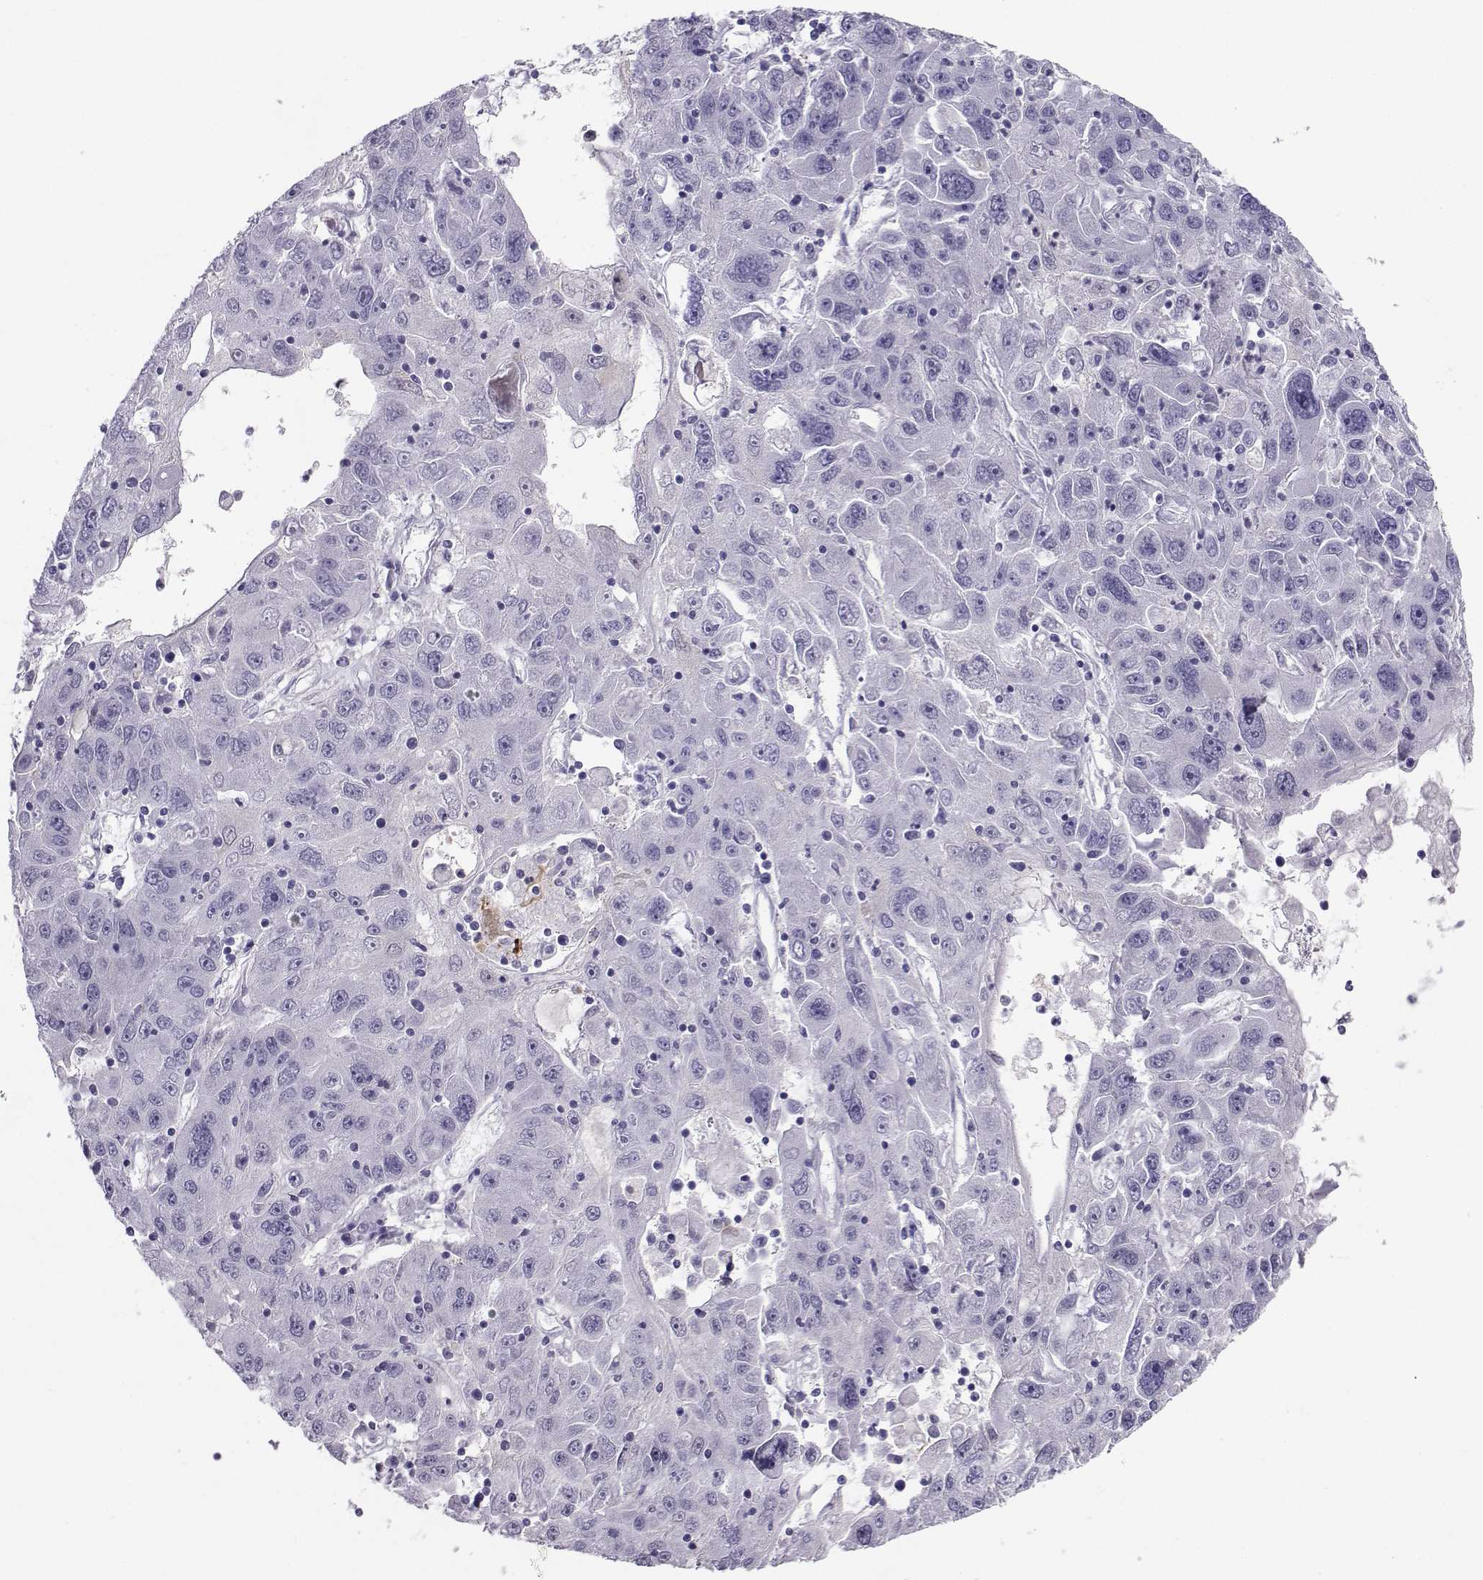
{"staining": {"intensity": "negative", "quantity": "none", "location": "none"}, "tissue": "stomach cancer", "cell_type": "Tumor cells", "image_type": "cancer", "snomed": [{"axis": "morphology", "description": "Adenocarcinoma, NOS"}, {"axis": "topography", "description": "Stomach"}], "caption": "This image is of stomach cancer stained with IHC to label a protein in brown with the nuclei are counter-stained blue. There is no expression in tumor cells.", "gene": "PGK1", "patient": {"sex": "male", "age": 56}}